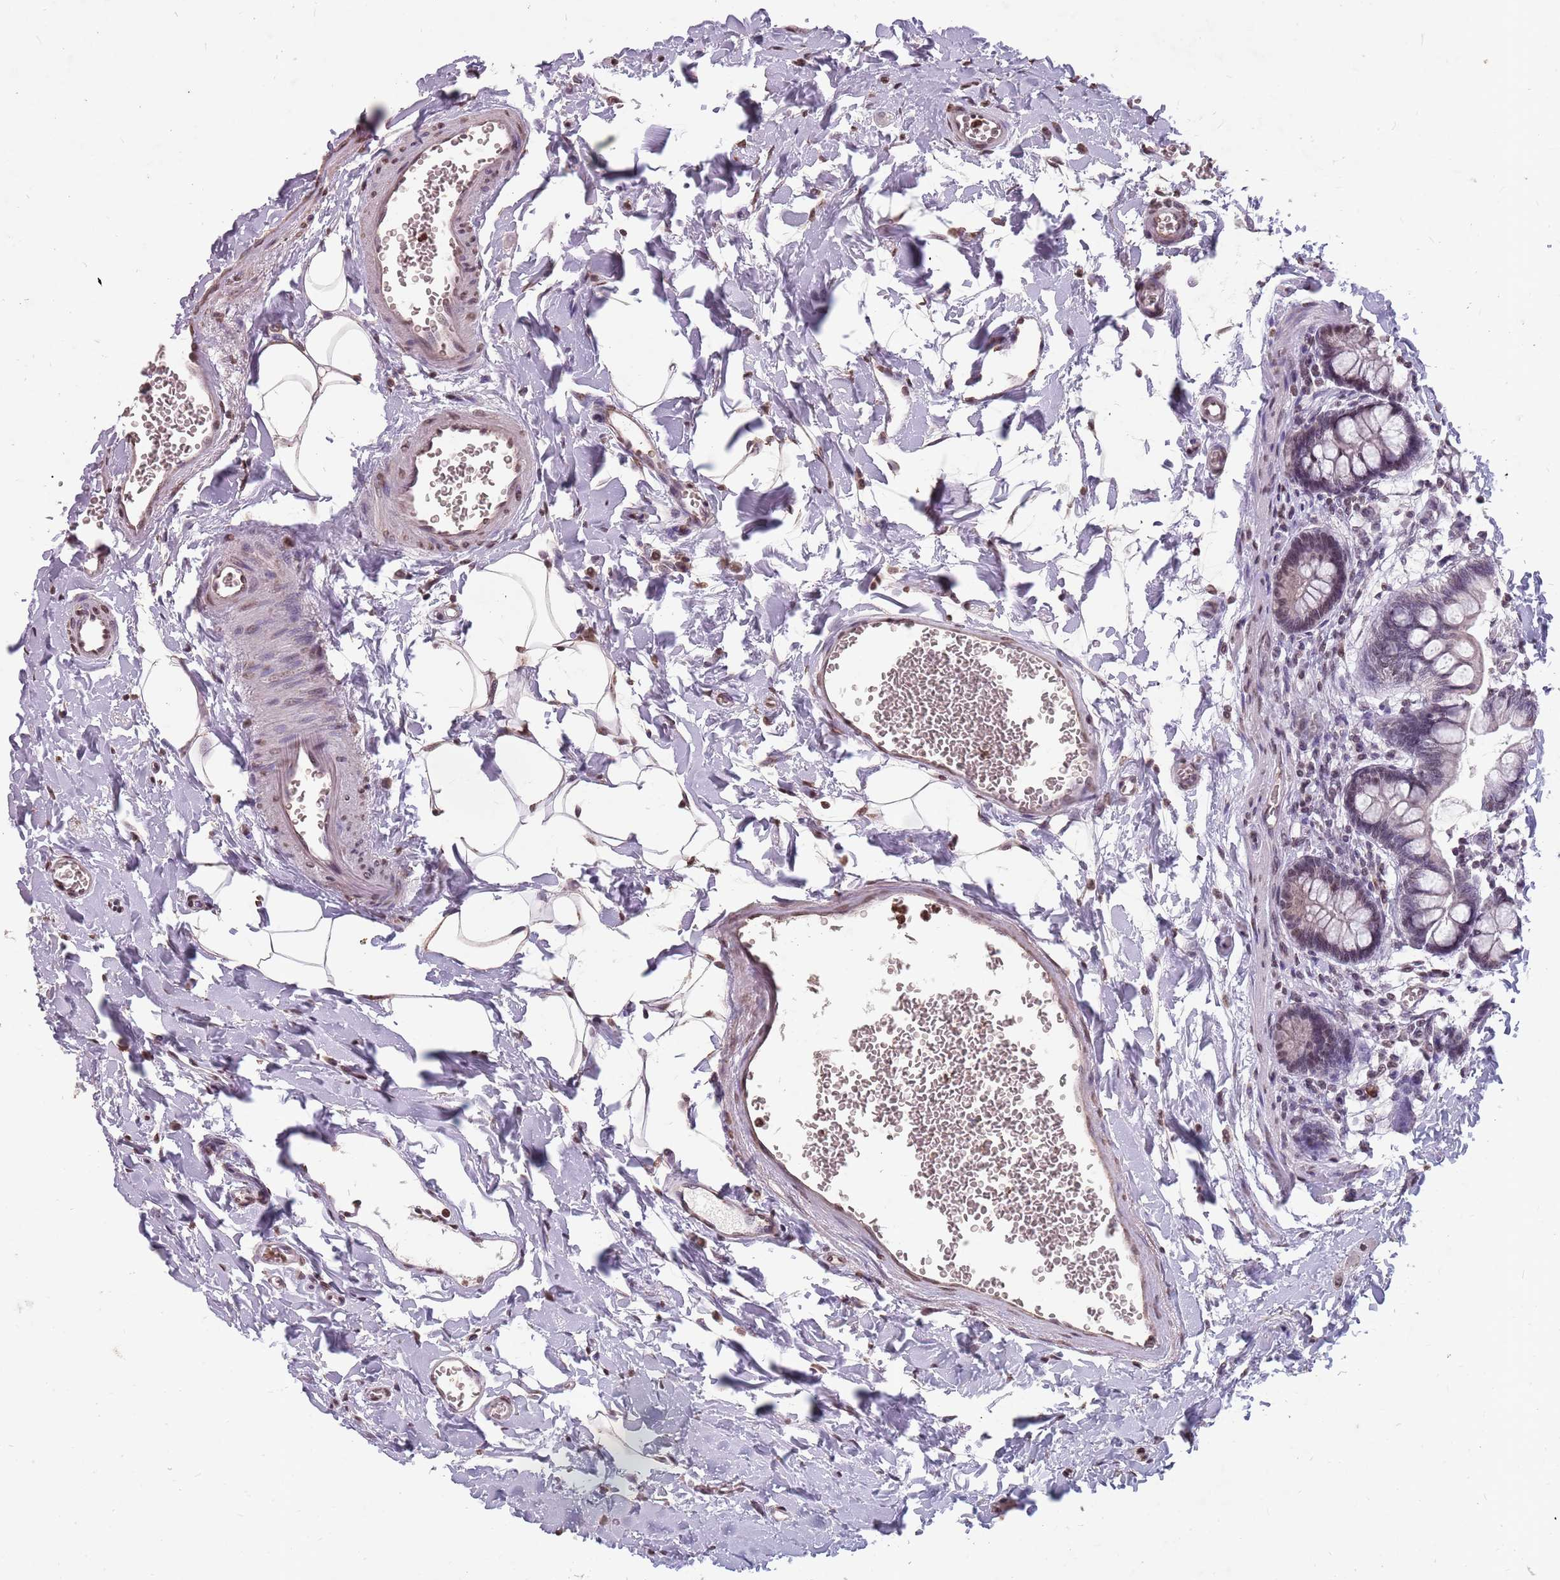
{"staining": {"intensity": "strong", "quantity": "25%-75%", "location": "cytoplasmic/membranous"}, "tissue": "small intestine", "cell_type": "Glandular cells", "image_type": "normal", "snomed": [{"axis": "morphology", "description": "Normal tissue, NOS"}, {"axis": "topography", "description": "Small intestine"}], "caption": "A high-resolution photomicrograph shows IHC staining of benign small intestine, which demonstrates strong cytoplasmic/membranous staining in about 25%-75% of glandular cells.", "gene": "NEK6", "patient": {"sex": "male", "age": 52}}